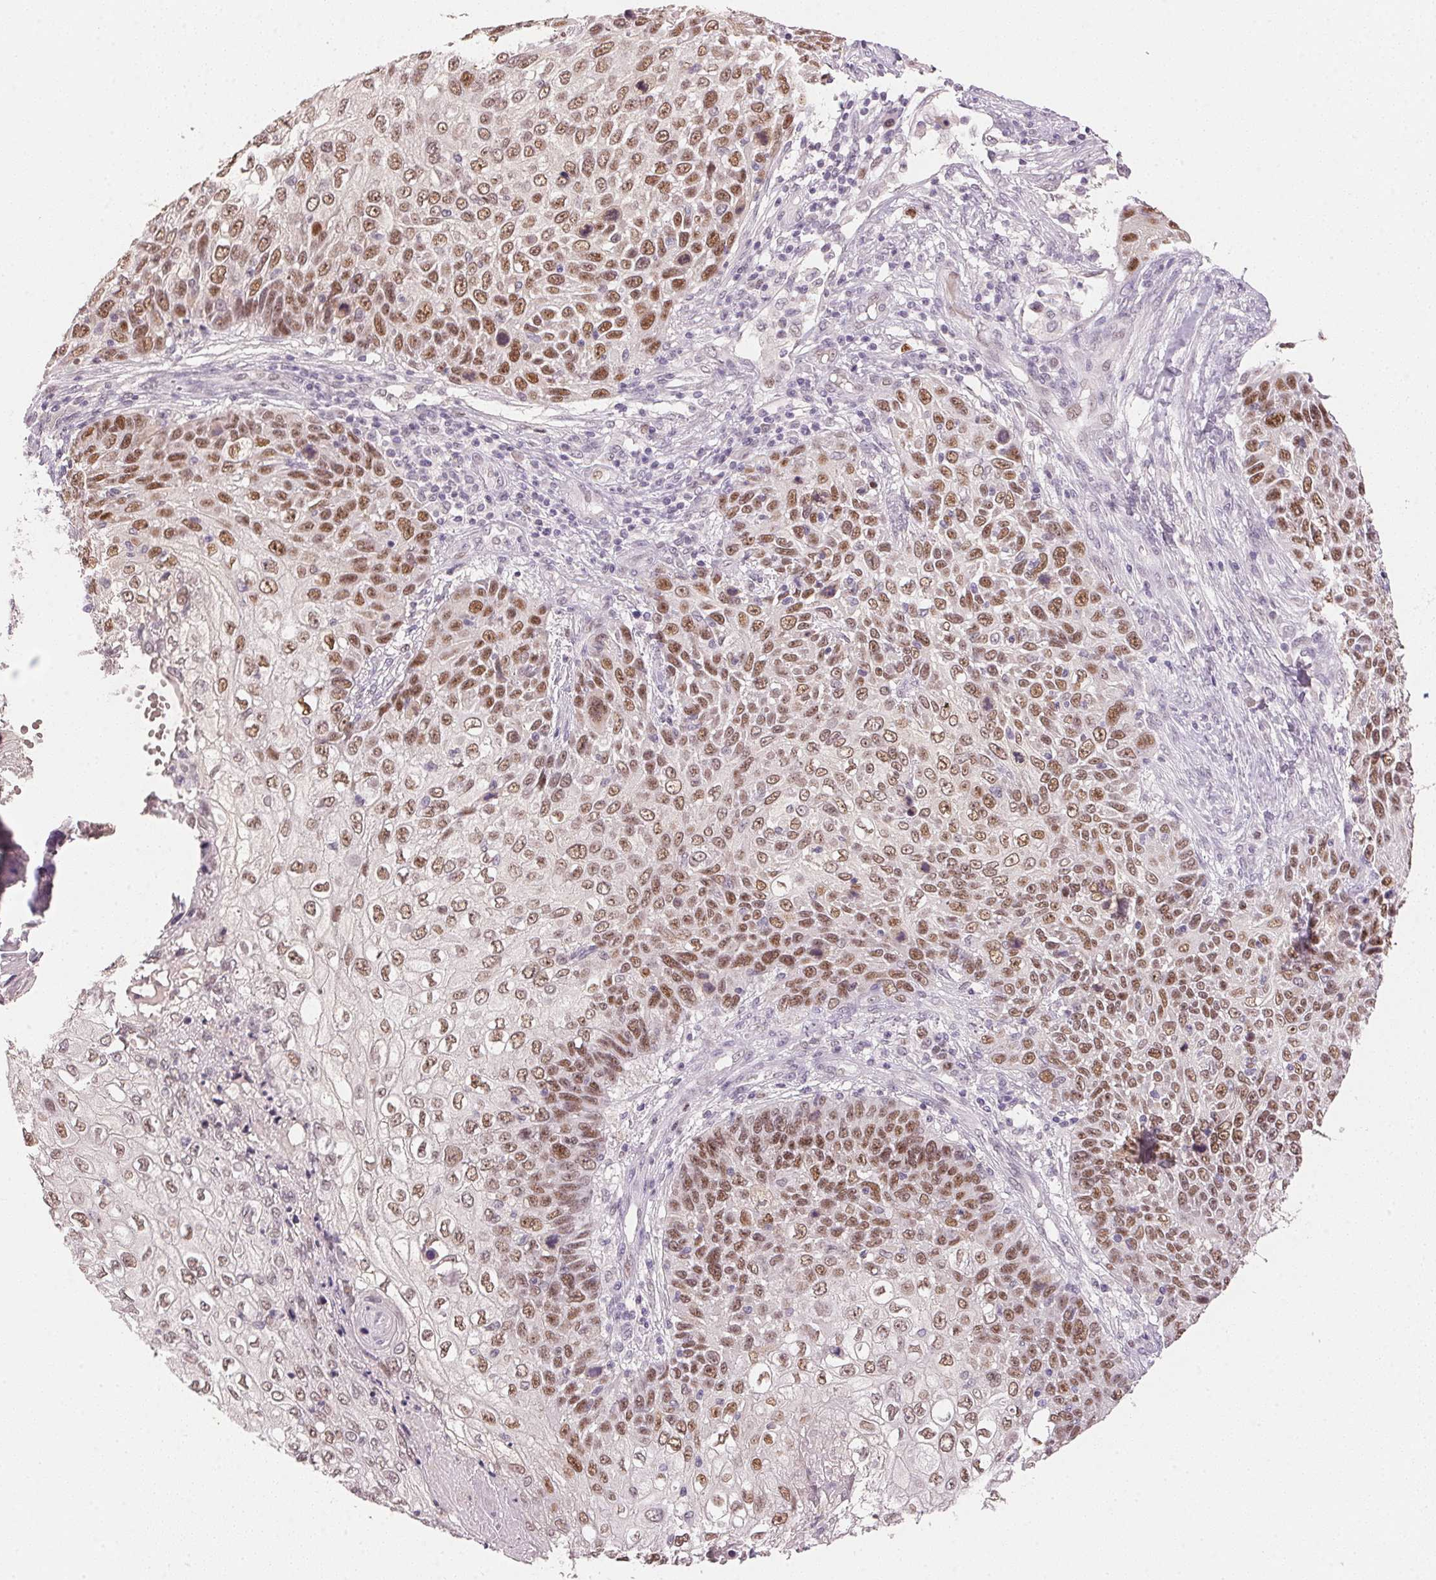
{"staining": {"intensity": "moderate", "quantity": ">75%", "location": "nuclear"}, "tissue": "skin cancer", "cell_type": "Tumor cells", "image_type": "cancer", "snomed": [{"axis": "morphology", "description": "Squamous cell carcinoma, NOS"}, {"axis": "topography", "description": "Skin"}], "caption": "Protein analysis of skin cancer (squamous cell carcinoma) tissue displays moderate nuclear expression in about >75% of tumor cells.", "gene": "POLR3G", "patient": {"sex": "male", "age": 92}}